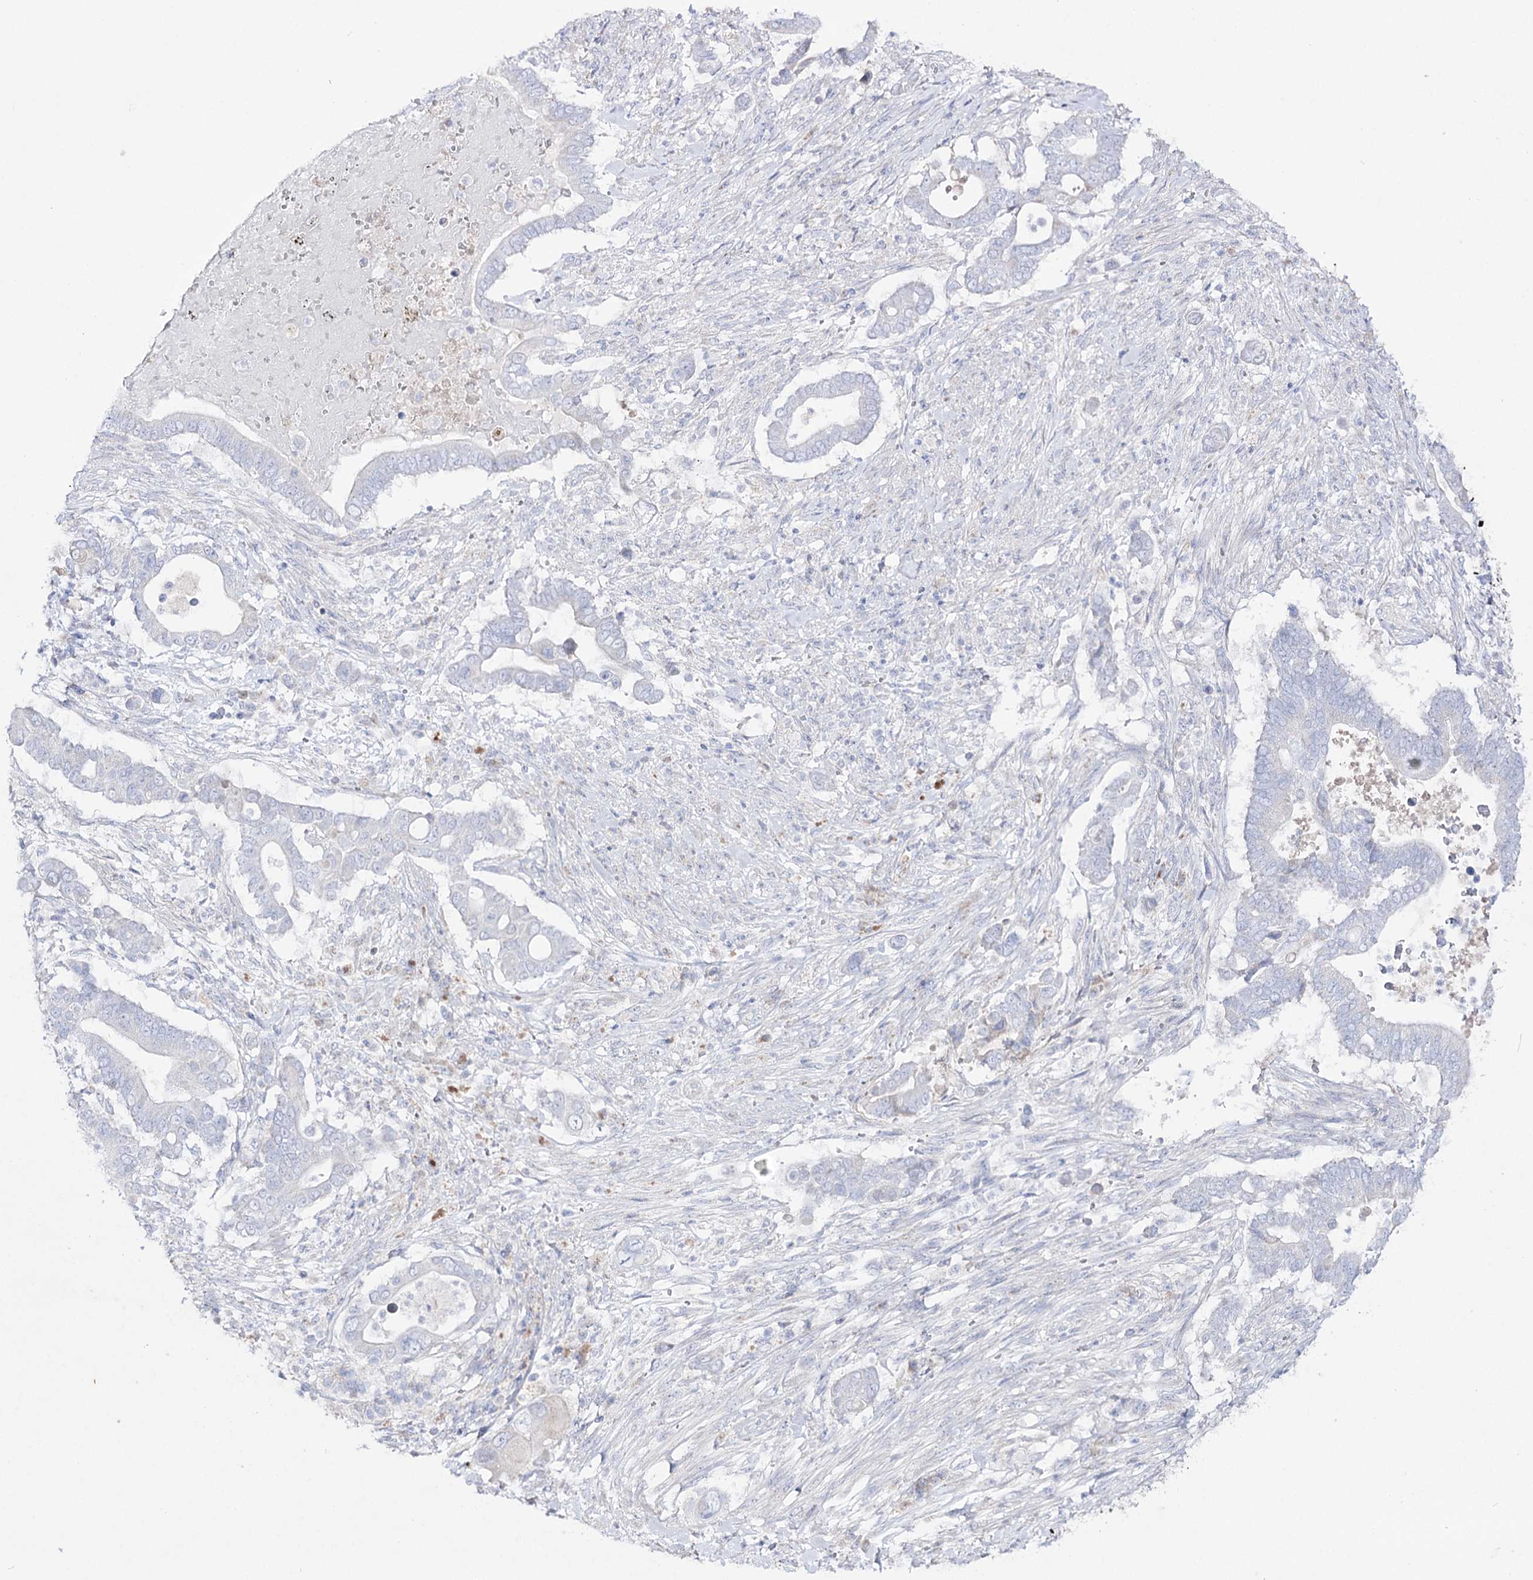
{"staining": {"intensity": "negative", "quantity": "none", "location": "none"}, "tissue": "pancreatic cancer", "cell_type": "Tumor cells", "image_type": "cancer", "snomed": [{"axis": "morphology", "description": "Adenocarcinoma, NOS"}, {"axis": "topography", "description": "Pancreas"}], "caption": "Pancreatic cancer (adenocarcinoma) stained for a protein using immunohistochemistry (IHC) shows no positivity tumor cells.", "gene": "NAGLU", "patient": {"sex": "male", "age": 68}}